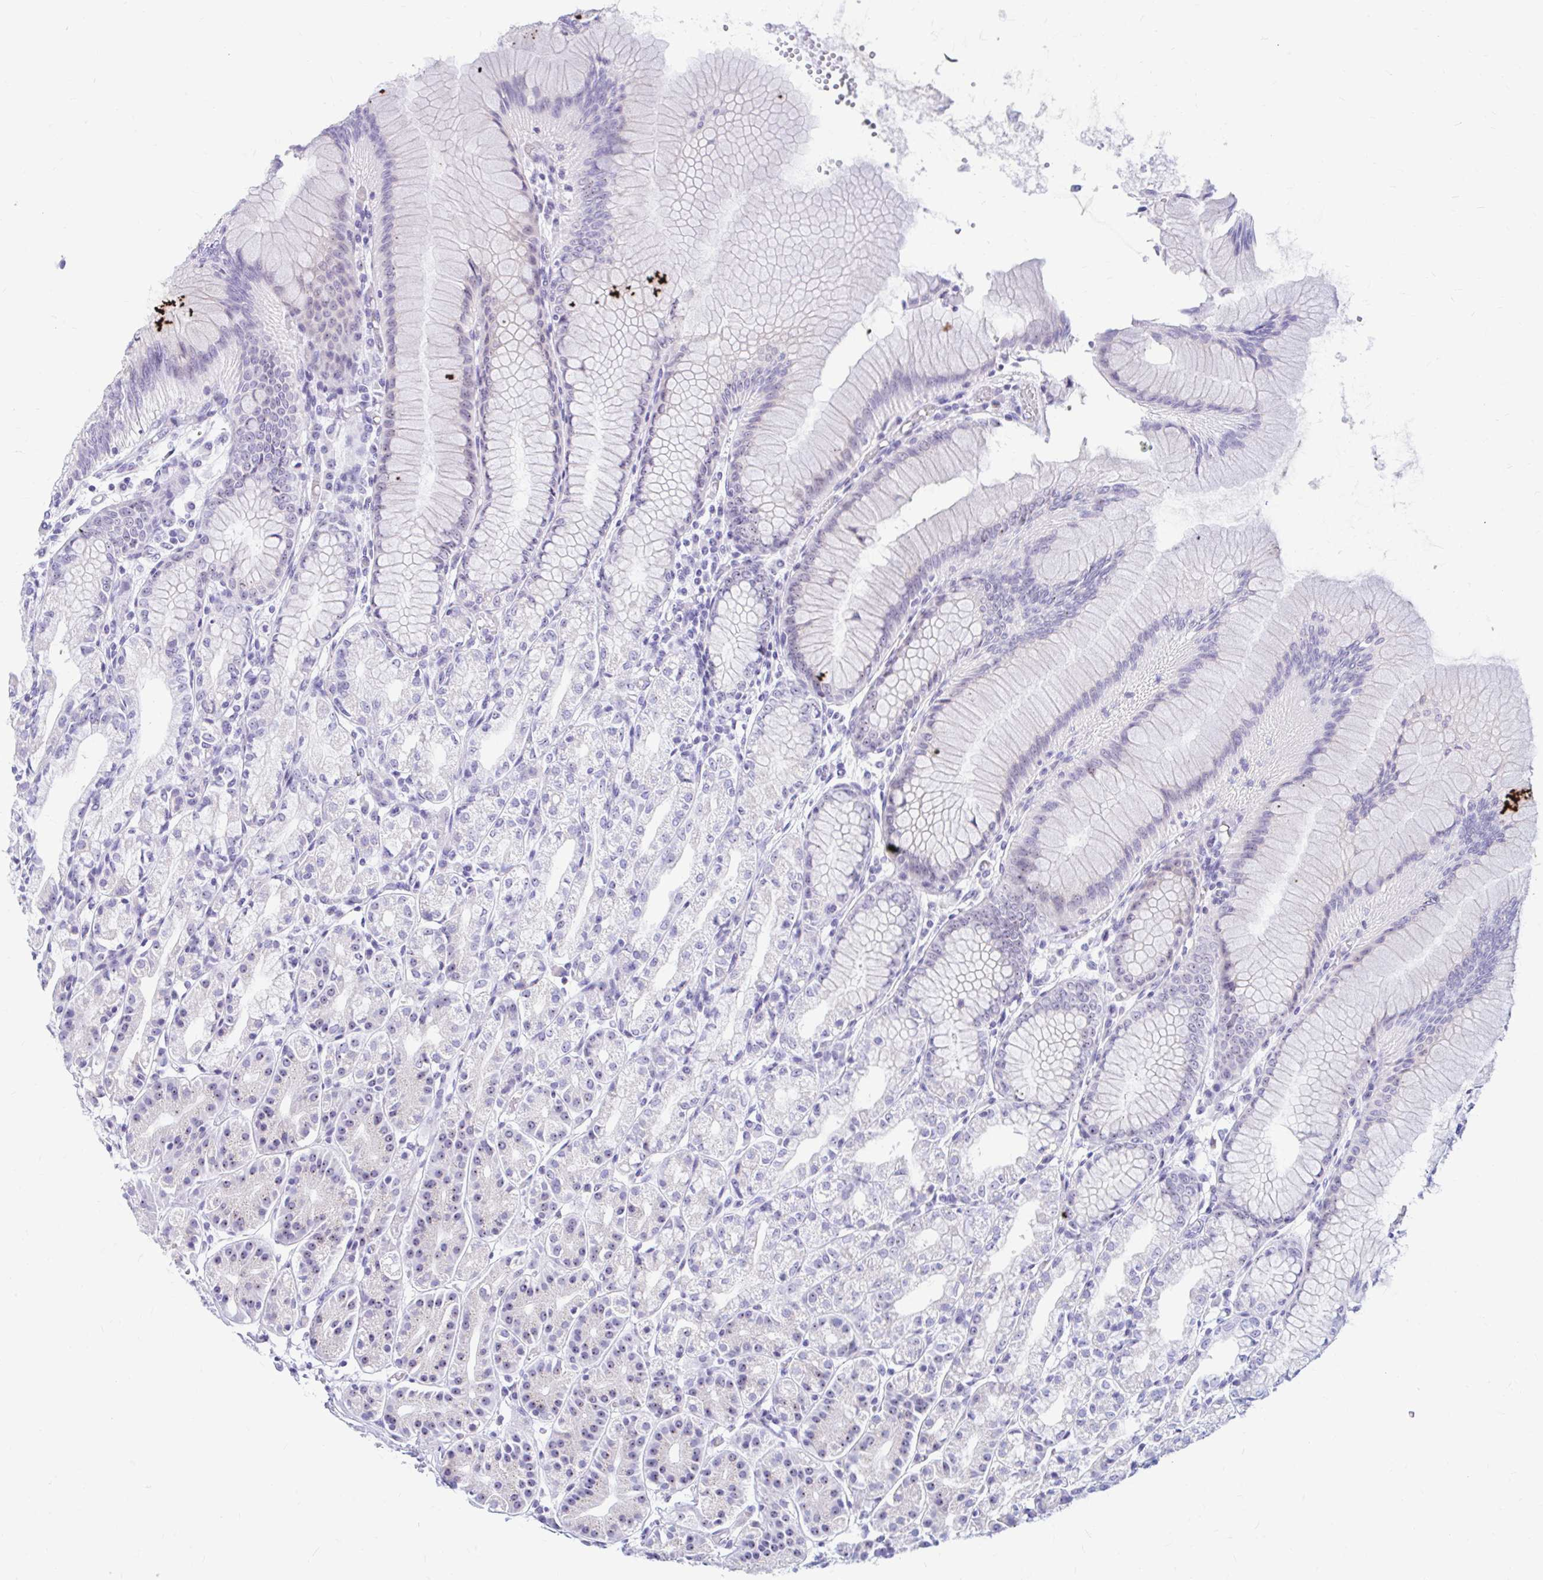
{"staining": {"intensity": "weak", "quantity": "<25%", "location": "nuclear"}, "tissue": "stomach", "cell_type": "Glandular cells", "image_type": "normal", "snomed": [{"axis": "morphology", "description": "Normal tissue, NOS"}, {"axis": "topography", "description": "Stomach"}], "caption": "Protein analysis of benign stomach displays no significant staining in glandular cells.", "gene": "FTSJ3", "patient": {"sex": "female", "age": 57}}